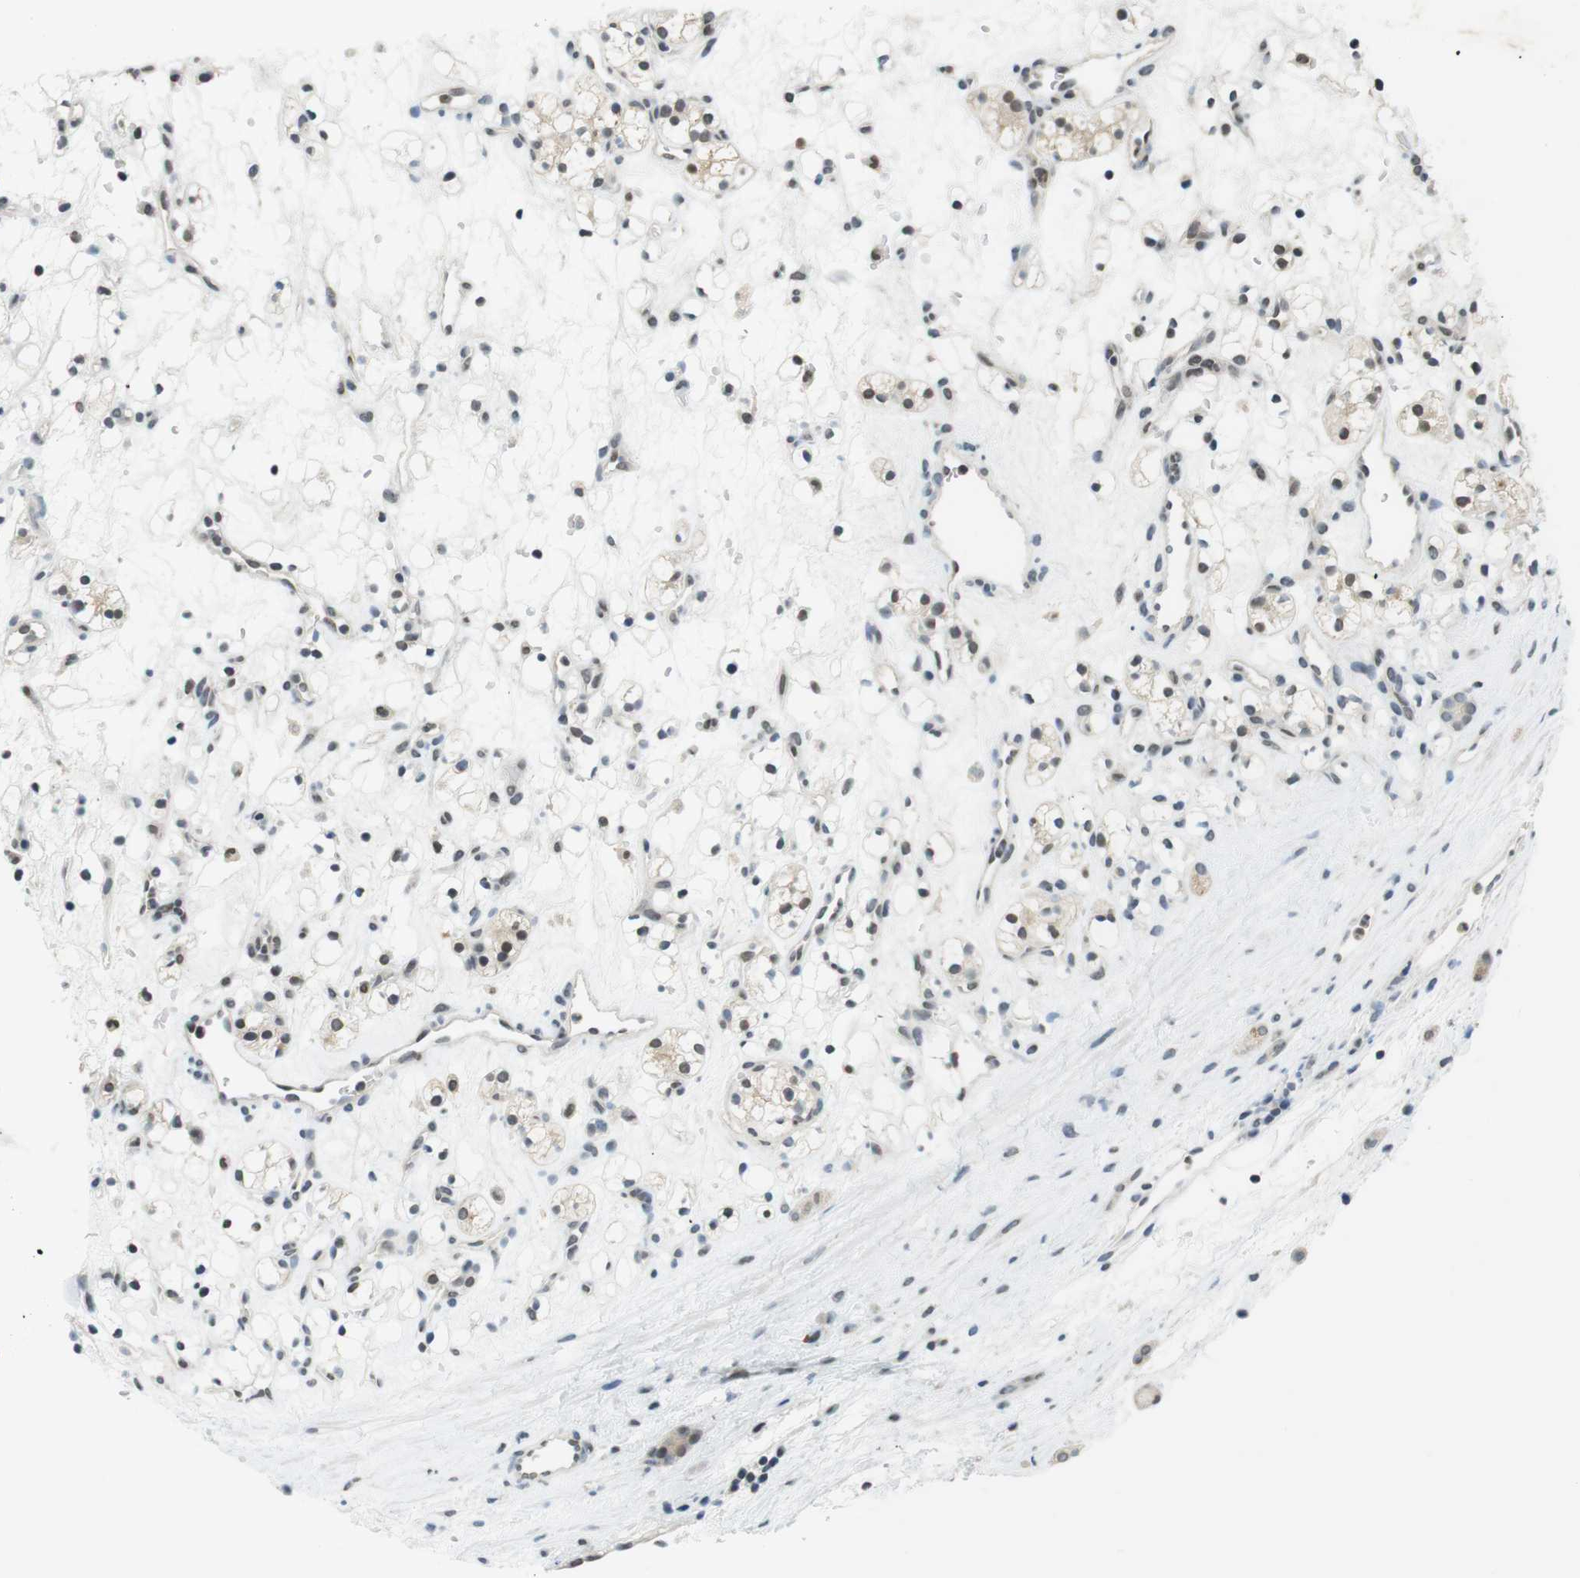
{"staining": {"intensity": "weak", "quantity": "<25%", "location": "nuclear"}, "tissue": "renal cancer", "cell_type": "Tumor cells", "image_type": "cancer", "snomed": [{"axis": "morphology", "description": "Adenocarcinoma, NOS"}, {"axis": "topography", "description": "Kidney"}], "caption": "Human adenocarcinoma (renal) stained for a protein using immunohistochemistry demonstrates no staining in tumor cells.", "gene": "NEK4", "patient": {"sex": "female", "age": 60}}